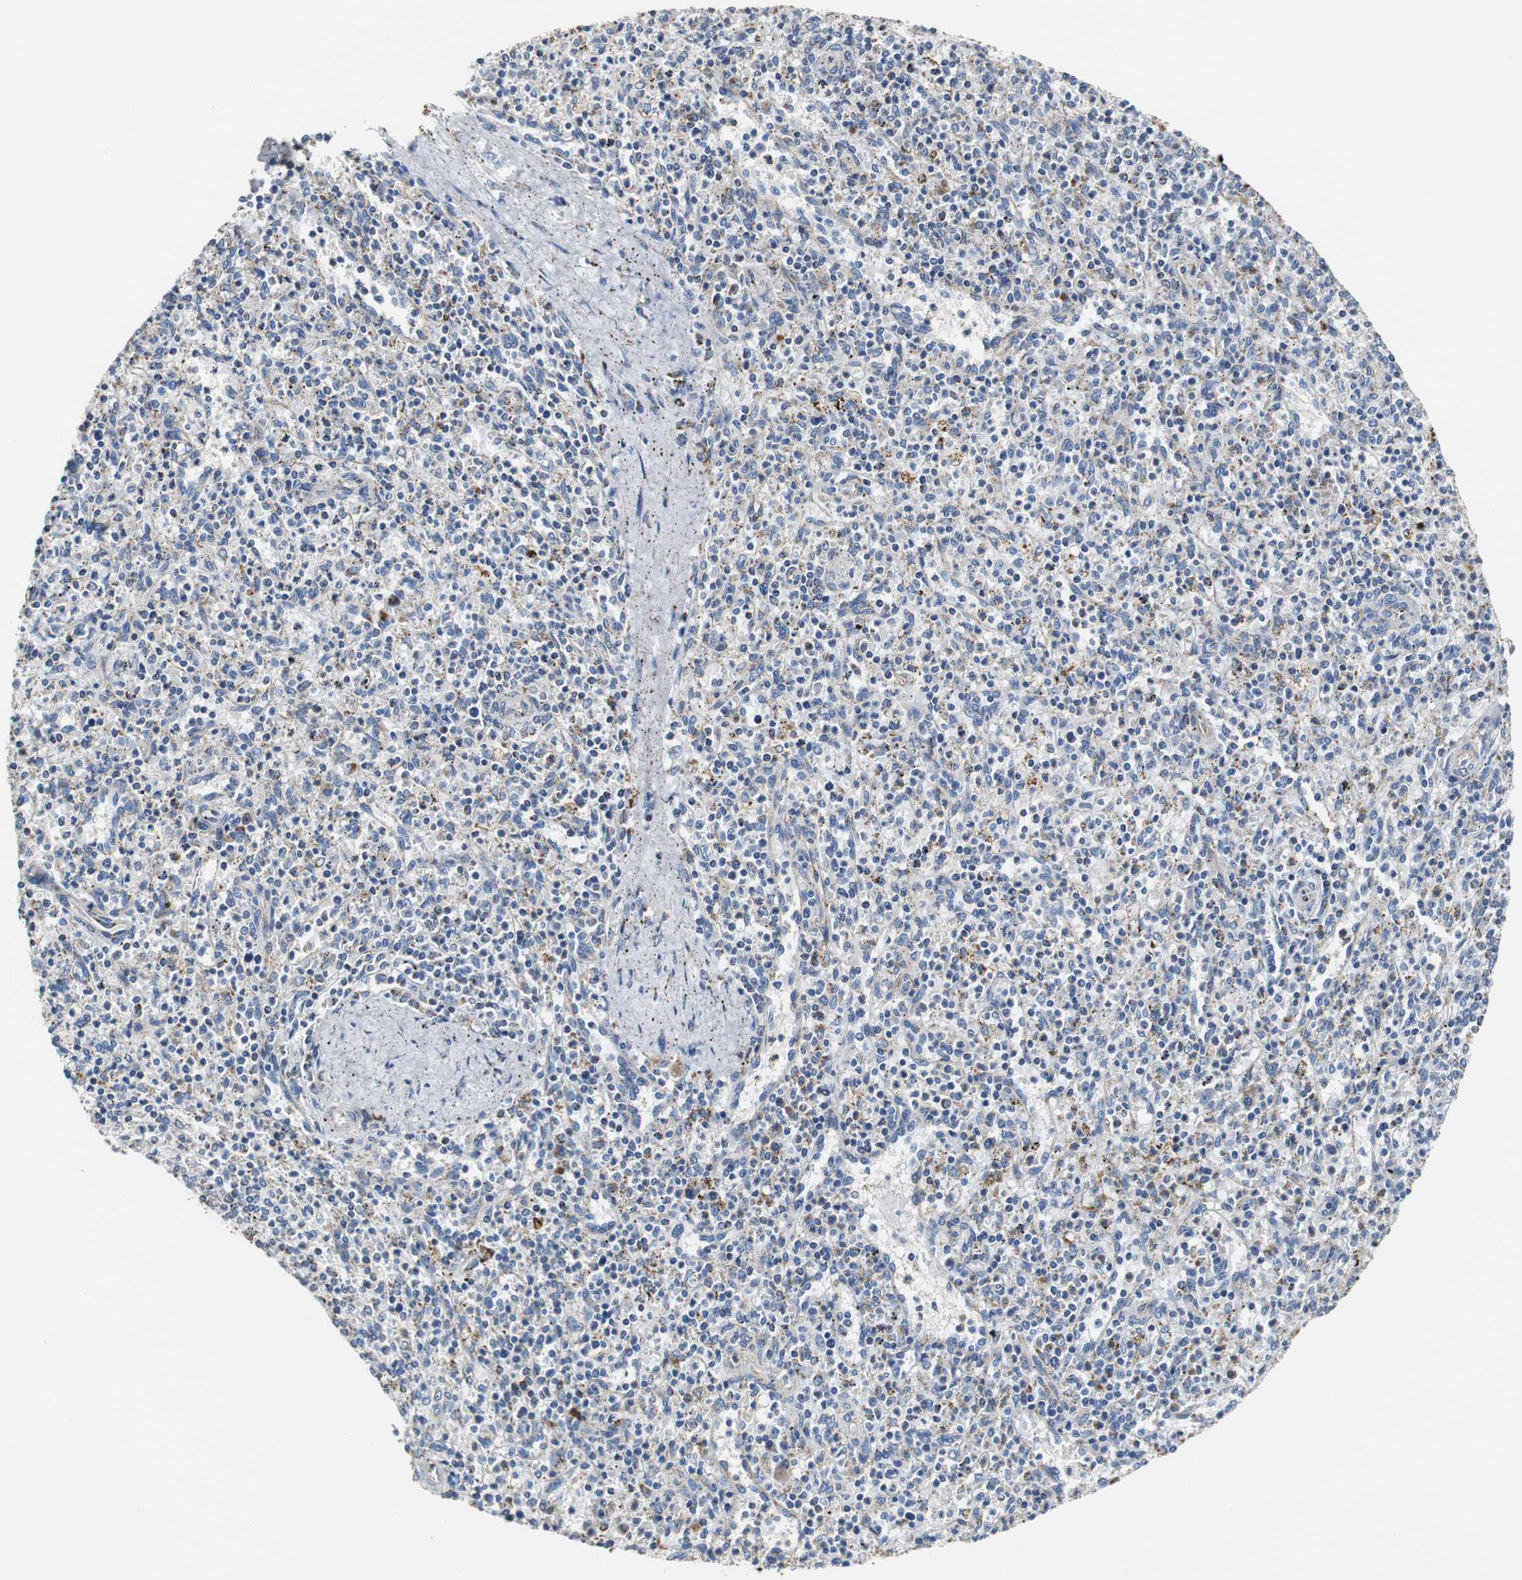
{"staining": {"intensity": "negative", "quantity": "none", "location": "none"}, "tissue": "spleen", "cell_type": "Cells in red pulp", "image_type": "normal", "snomed": [{"axis": "morphology", "description": "Normal tissue, NOS"}, {"axis": "topography", "description": "Spleen"}], "caption": "Cells in red pulp show no significant protein positivity in benign spleen. The staining was performed using DAB to visualize the protein expression in brown, while the nuclei were stained in blue with hematoxylin (Magnification: 20x).", "gene": "PCK1", "patient": {"sex": "male", "age": 72}}